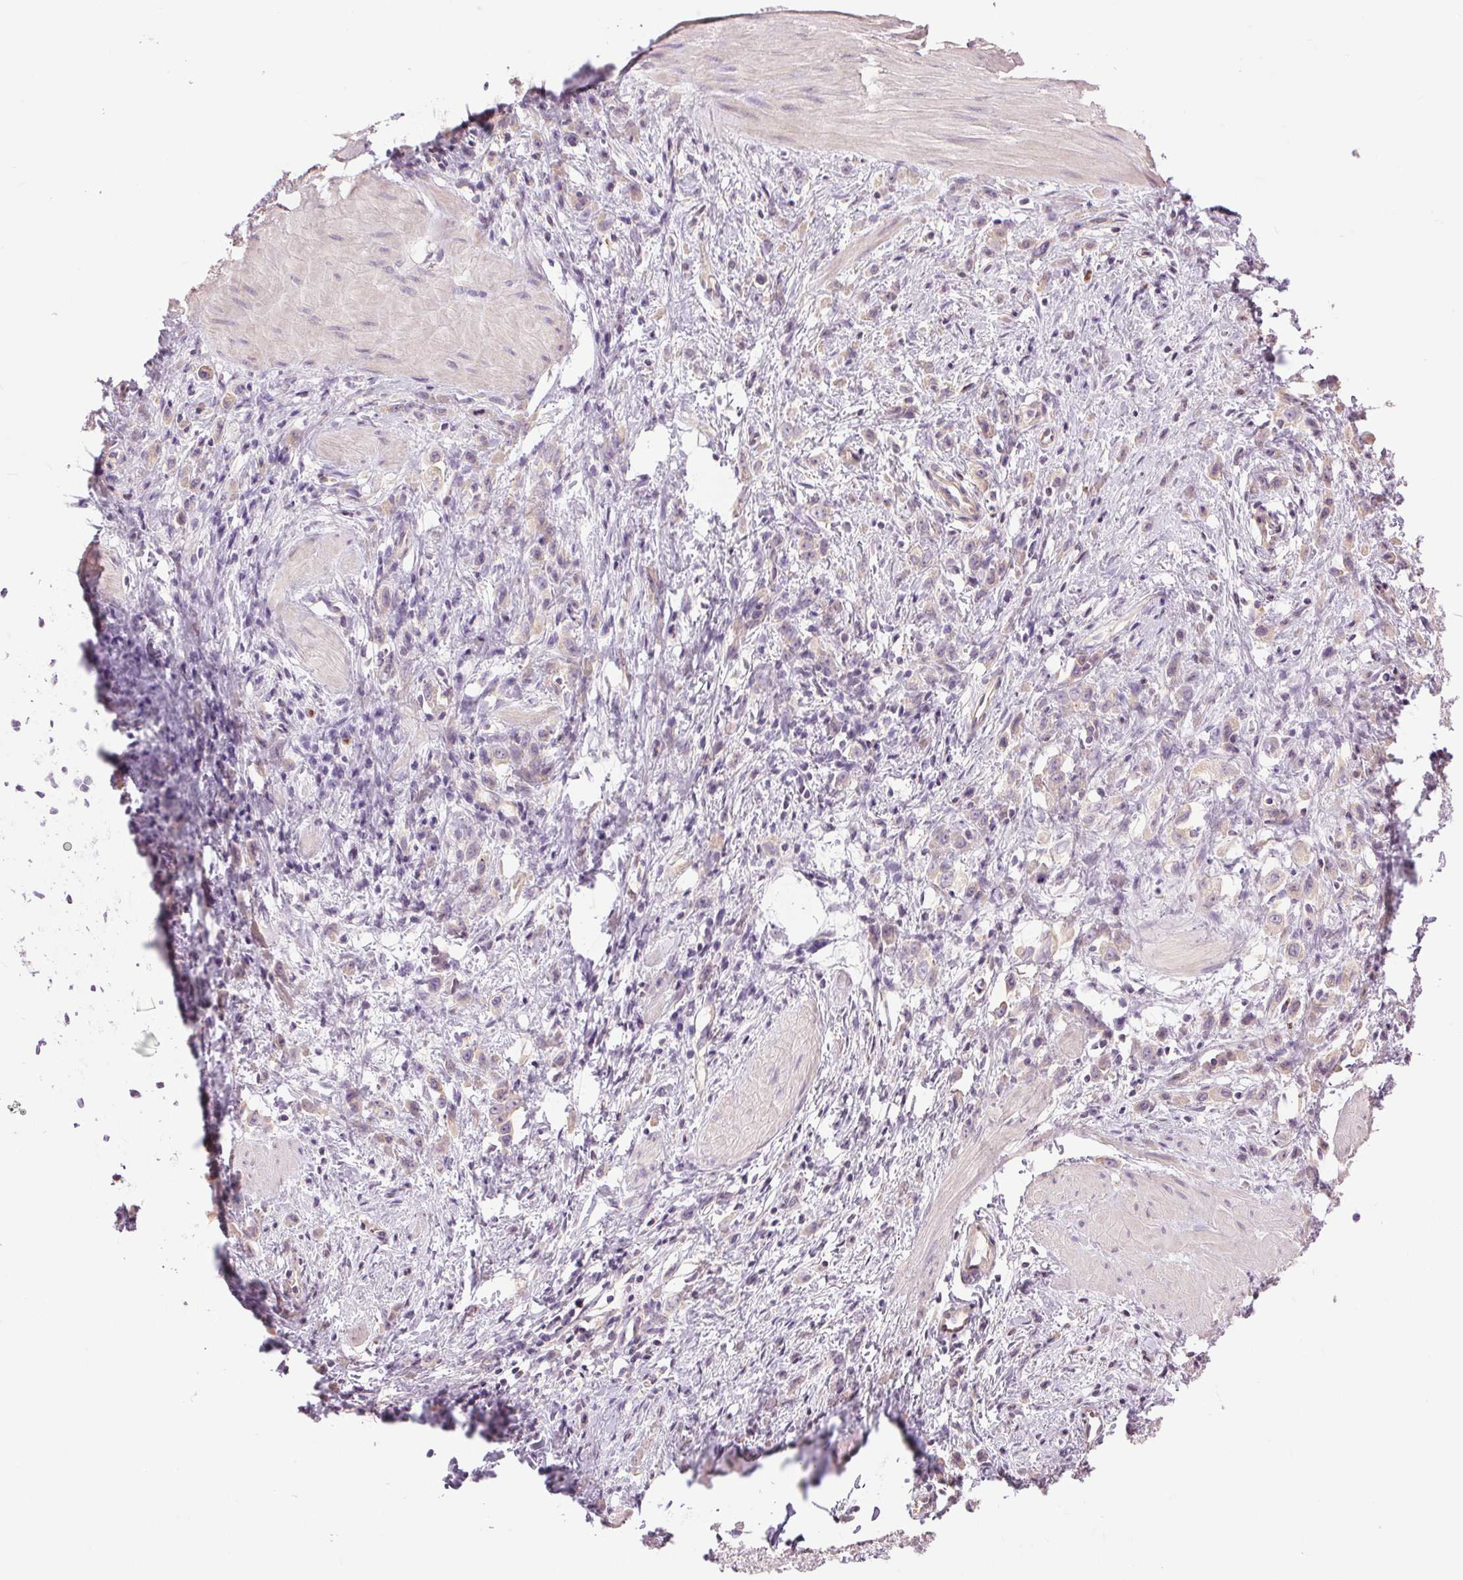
{"staining": {"intensity": "weak", "quantity": "<25%", "location": "cytoplasmic/membranous"}, "tissue": "stomach cancer", "cell_type": "Tumor cells", "image_type": "cancer", "snomed": [{"axis": "morphology", "description": "Adenocarcinoma, NOS"}, {"axis": "topography", "description": "Stomach"}], "caption": "Immunohistochemical staining of human stomach cancer demonstrates no significant positivity in tumor cells.", "gene": "CTNNA3", "patient": {"sex": "male", "age": 47}}